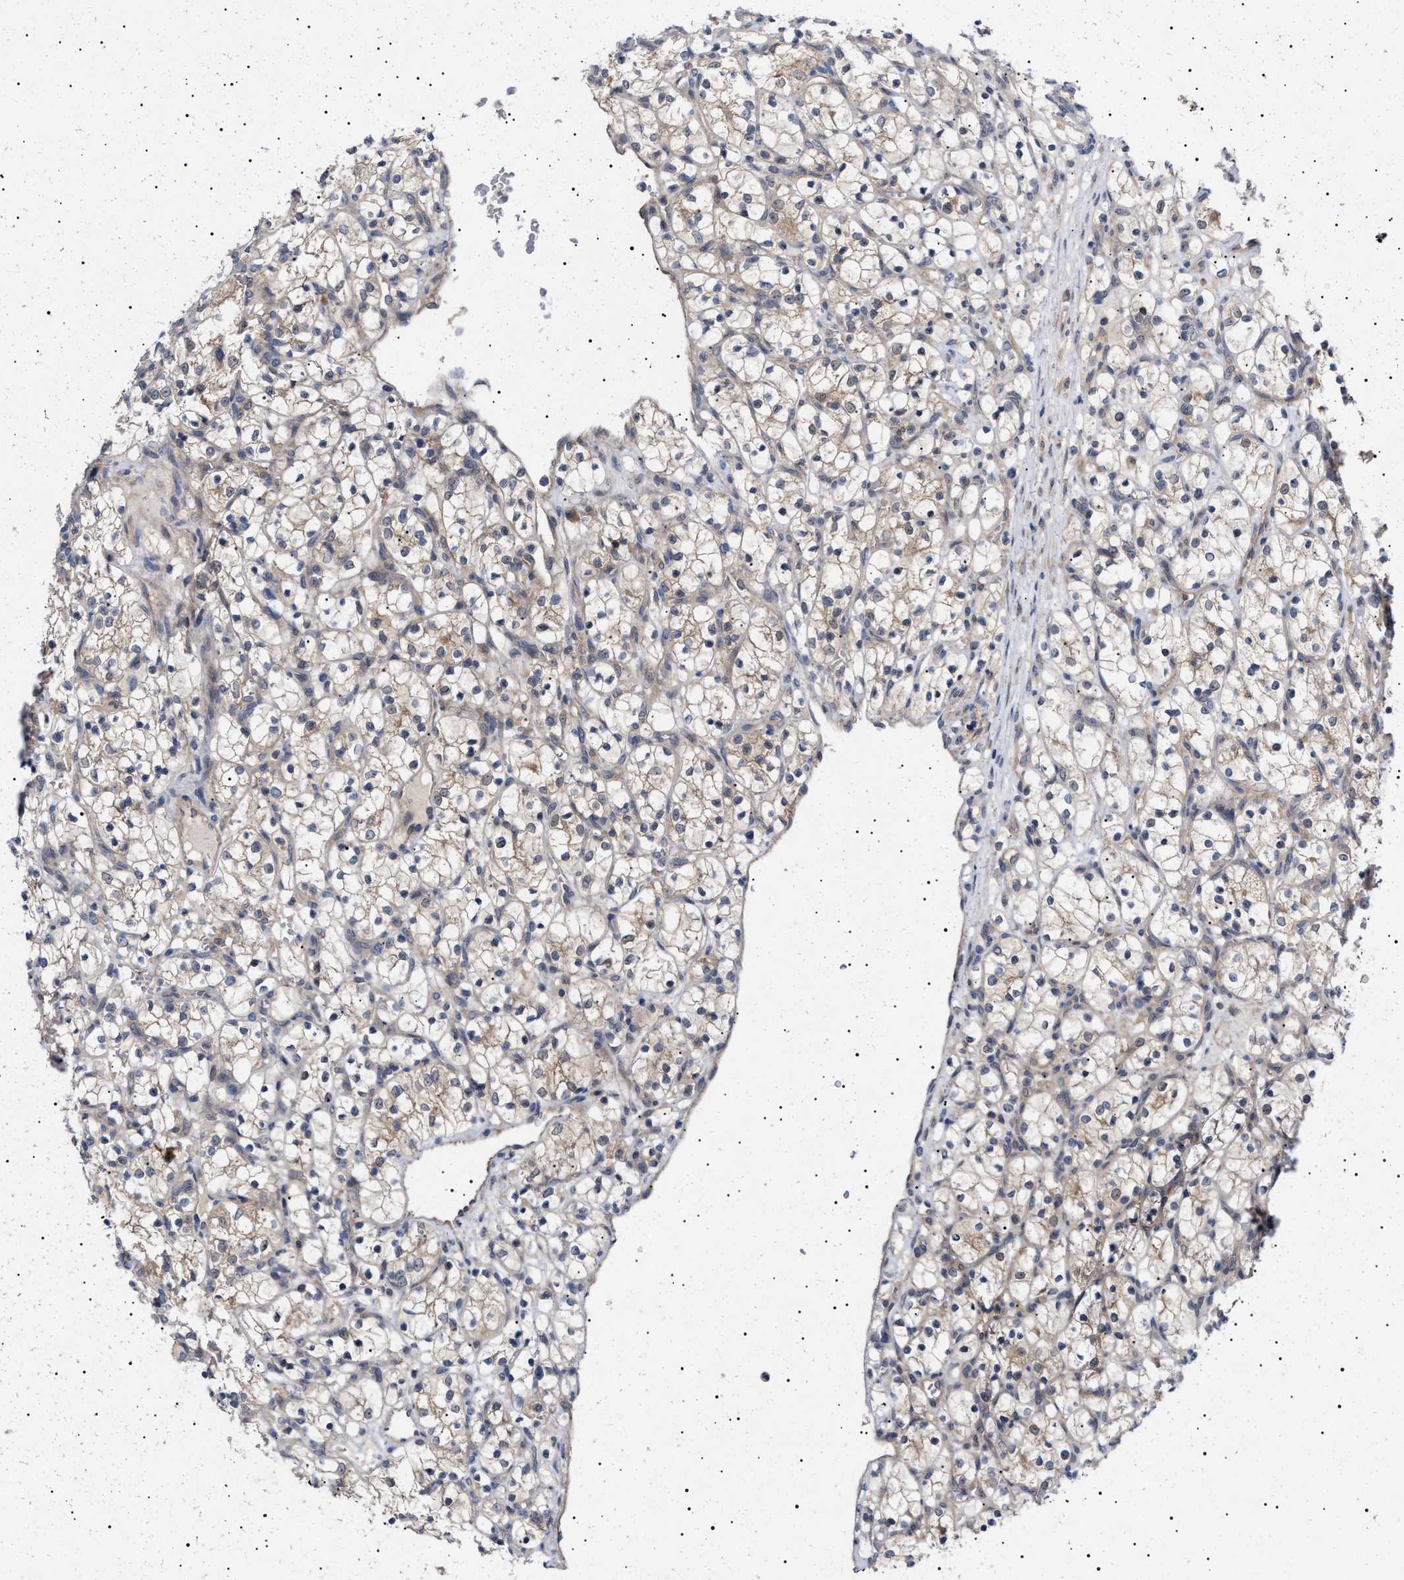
{"staining": {"intensity": "moderate", "quantity": "25%-75%", "location": "cytoplasmic/membranous"}, "tissue": "renal cancer", "cell_type": "Tumor cells", "image_type": "cancer", "snomed": [{"axis": "morphology", "description": "Adenocarcinoma, NOS"}, {"axis": "topography", "description": "Kidney"}], "caption": "A brown stain highlights moderate cytoplasmic/membranous expression of a protein in renal cancer tumor cells.", "gene": "NPLOC4", "patient": {"sex": "female", "age": 69}}